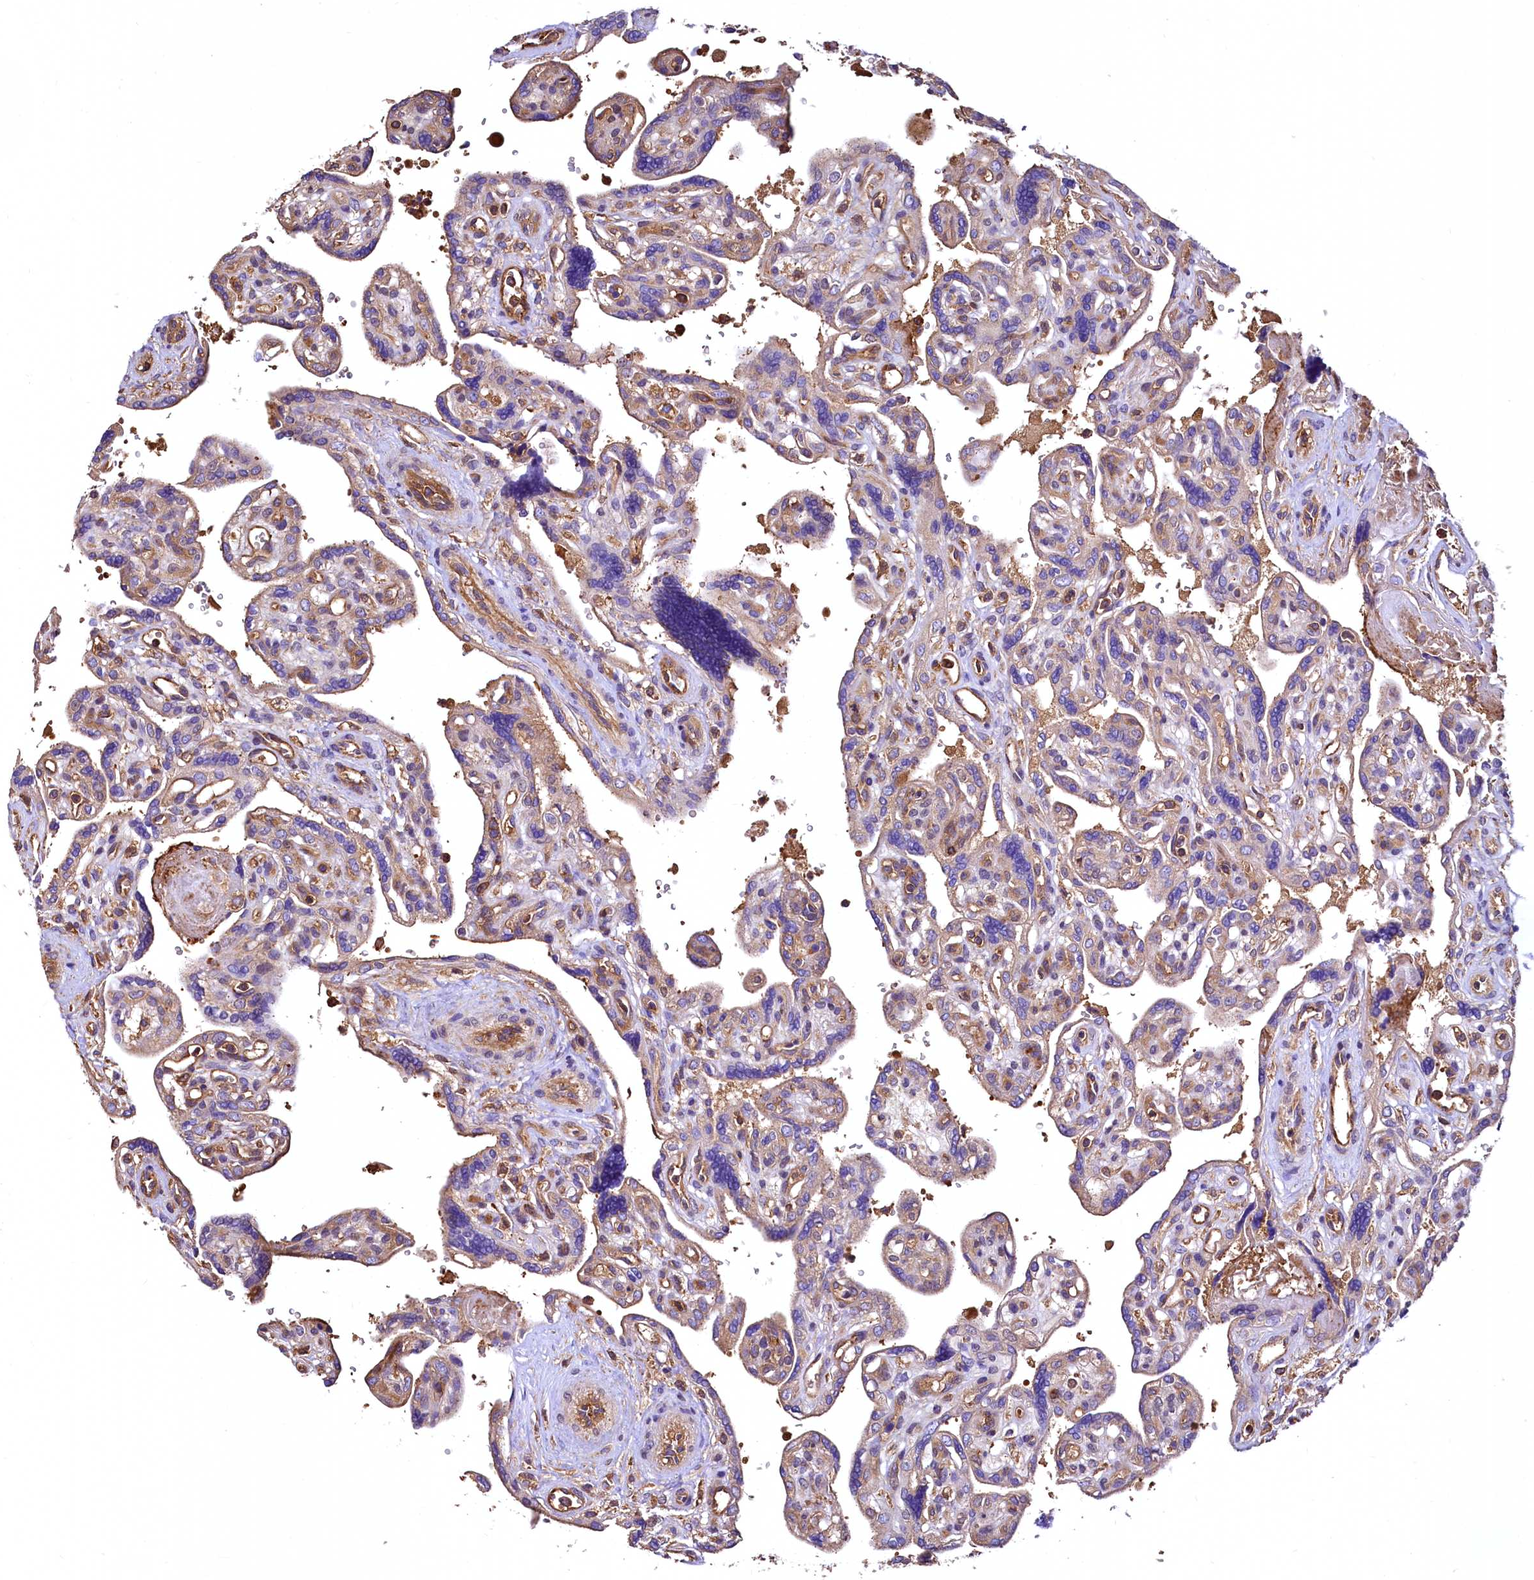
{"staining": {"intensity": "negative", "quantity": "none", "location": "none"}, "tissue": "placenta", "cell_type": "Trophoblastic cells", "image_type": "normal", "snomed": [{"axis": "morphology", "description": "Normal tissue, NOS"}, {"axis": "topography", "description": "Placenta"}], "caption": "Normal placenta was stained to show a protein in brown. There is no significant expression in trophoblastic cells. (IHC, brightfield microscopy, high magnification).", "gene": "RARS2", "patient": {"sex": "female", "age": 39}}